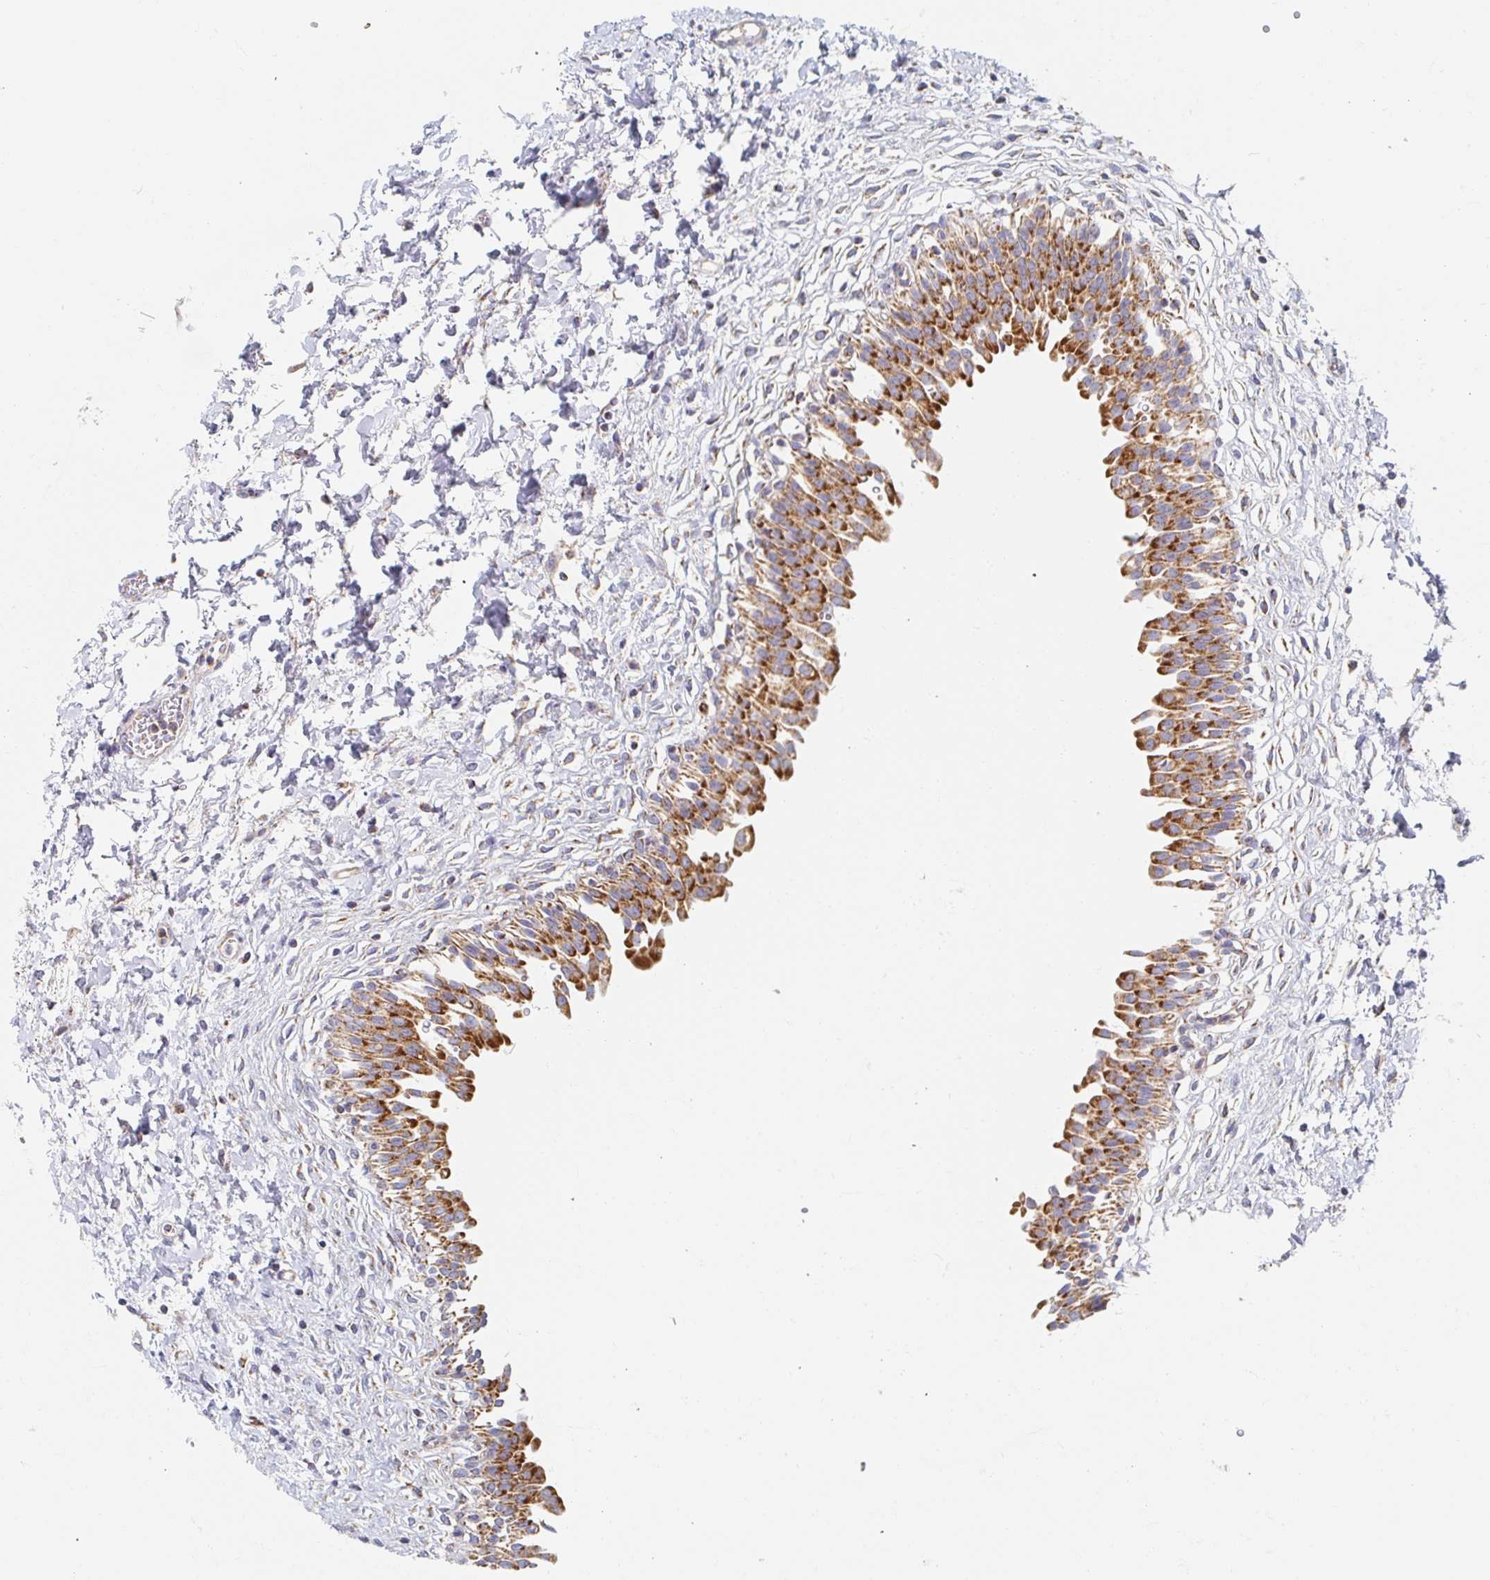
{"staining": {"intensity": "strong", "quantity": ">75%", "location": "cytoplasmic/membranous"}, "tissue": "urinary bladder", "cell_type": "Urothelial cells", "image_type": "normal", "snomed": [{"axis": "morphology", "description": "Normal tissue, NOS"}, {"axis": "topography", "description": "Urinary bladder"}], "caption": "Brown immunohistochemical staining in normal human urinary bladder exhibits strong cytoplasmic/membranous staining in about >75% of urothelial cells. (Brightfield microscopy of DAB IHC at high magnification).", "gene": "MAVS", "patient": {"sex": "male", "age": 37}}